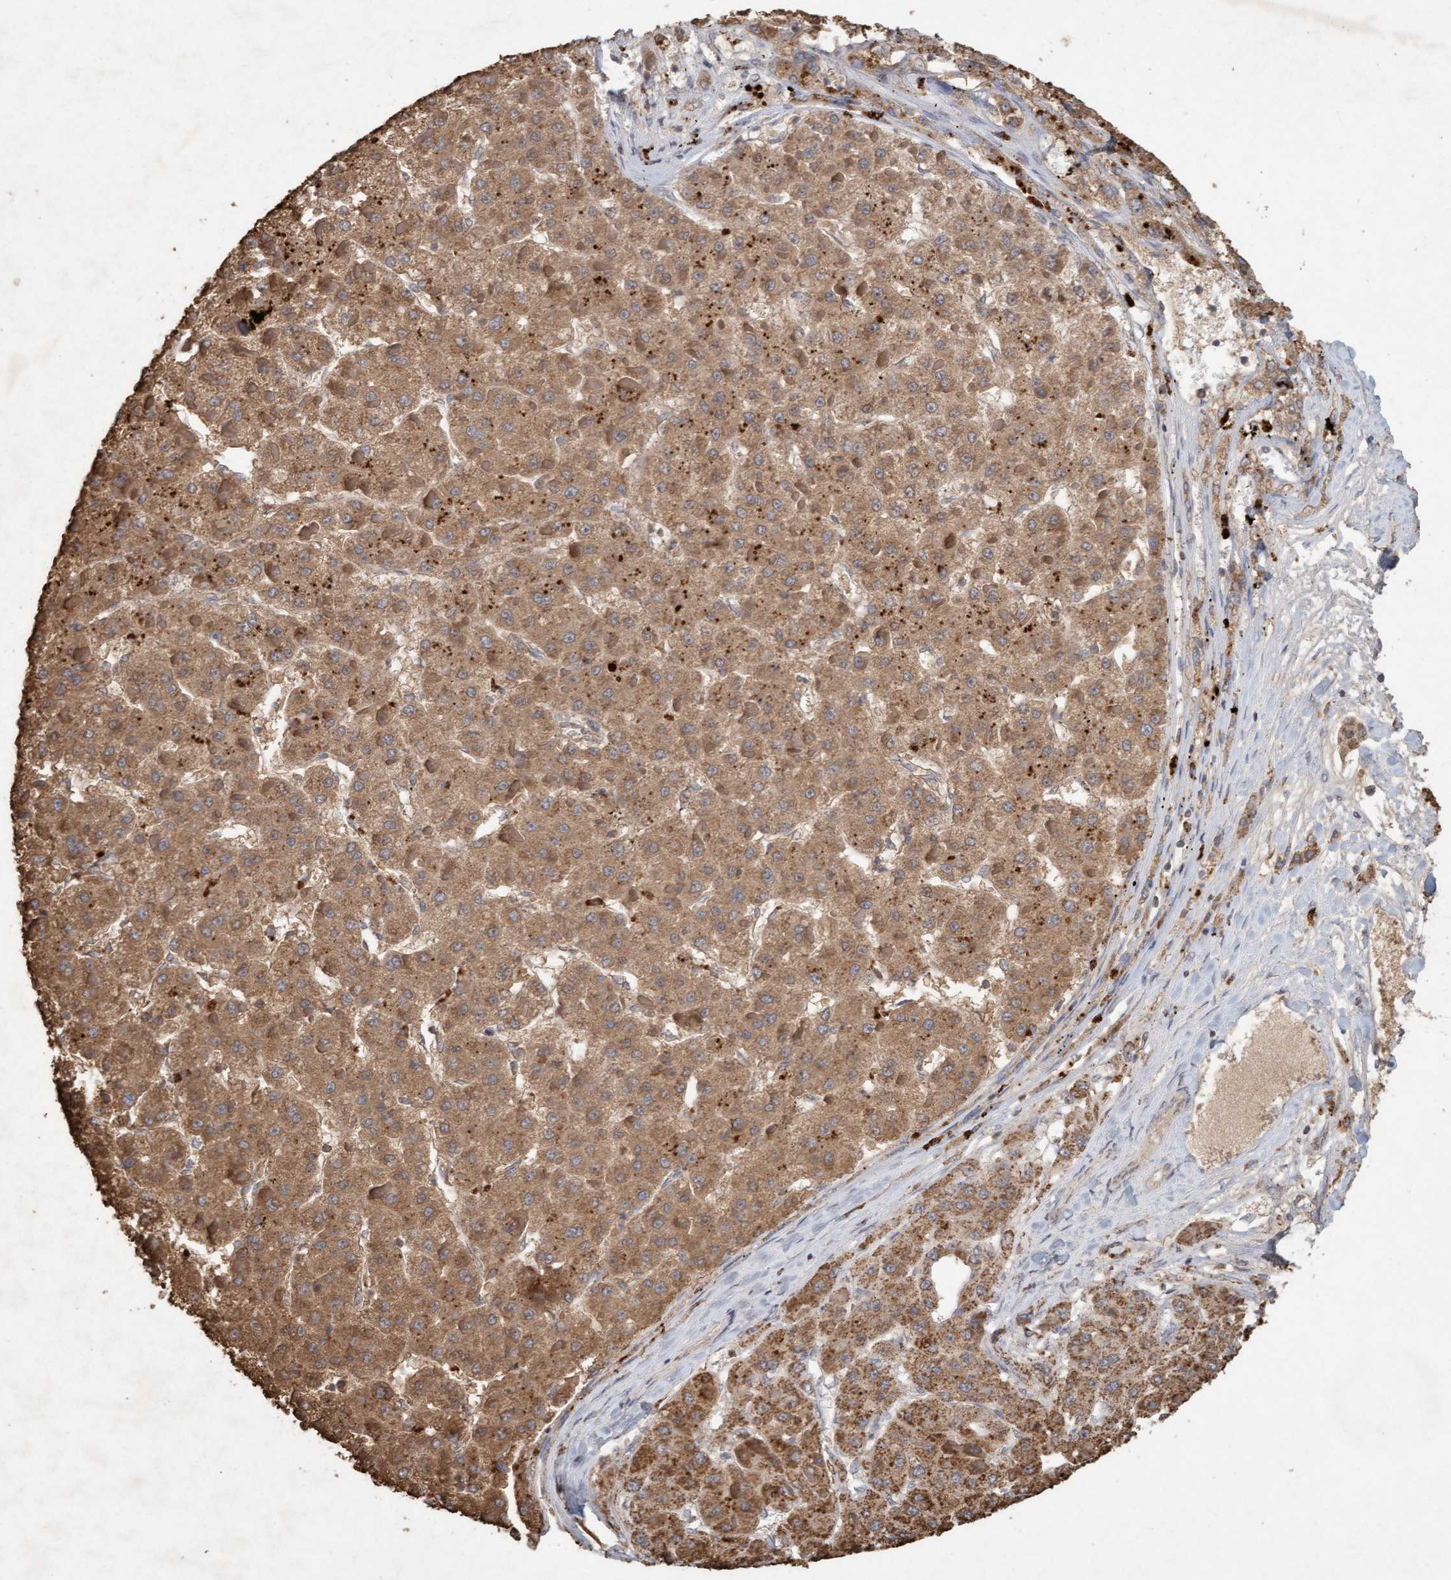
{"staining": {"intensity": "moderate", "quantity": ">75%", "location": "cytoplasmic/membranous"}, "tissue": "liver cancer", "cell_type": "Tumor cells", "image_type": "cancer", "snomed": [{"axis": "morphology", "description": "Carcinoma, Hepatocellular, NOS"}, {"axis": "topography", "description": "Liver"}], "caption": "Protein staining by IHC demonstrates moderate cytoplasmic/membranous staining in about >75% of tumor cells in liver cancer (hepatocellular carcinoma).", "gene": "VSIG8", "patient": {"sex": "female", "age": 73}}